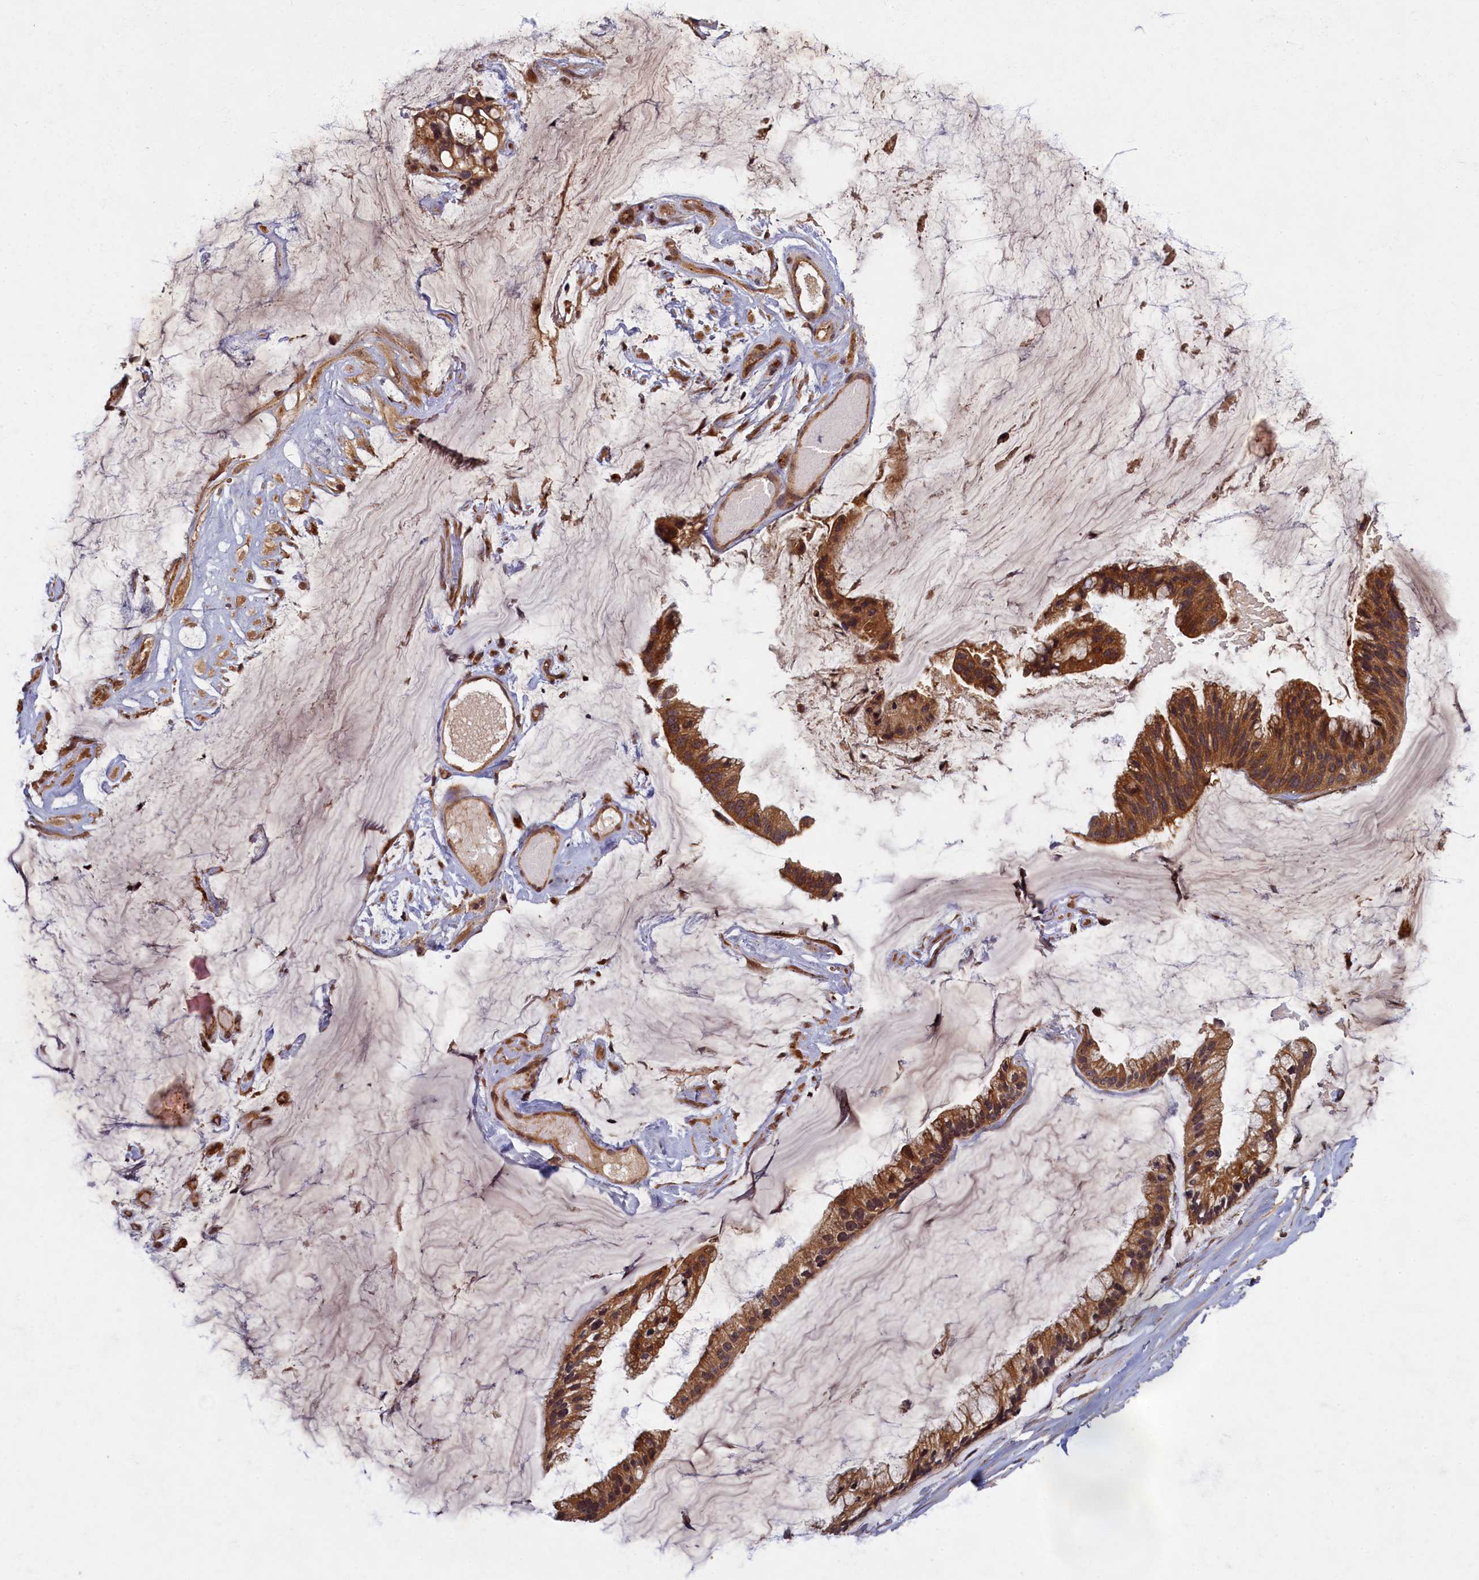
{"staining": {"intensity": "moderate", "quantity": ">75%", "location": "cytoplasmic/membranous"}, "tissue": "ovarian cancer", "cell_type": "Tumor cells", "image_type": "cancer", "snomed": [{"axis": "morphology", "description": "Cystadenocarcinoma, mucinous, NOS"}, {"axis": "topography", "description": "Ovary"}], "caption": "A high-resolution histopathology image shows IHC staining of mucinous cystadenocarcinoma (ovarian), which demonstrates moderate cytoplasmic/membranous expression in about >75% of tumor cells.", "gene": "BICD1", "patient": {"sex": "female", "age": 39}}